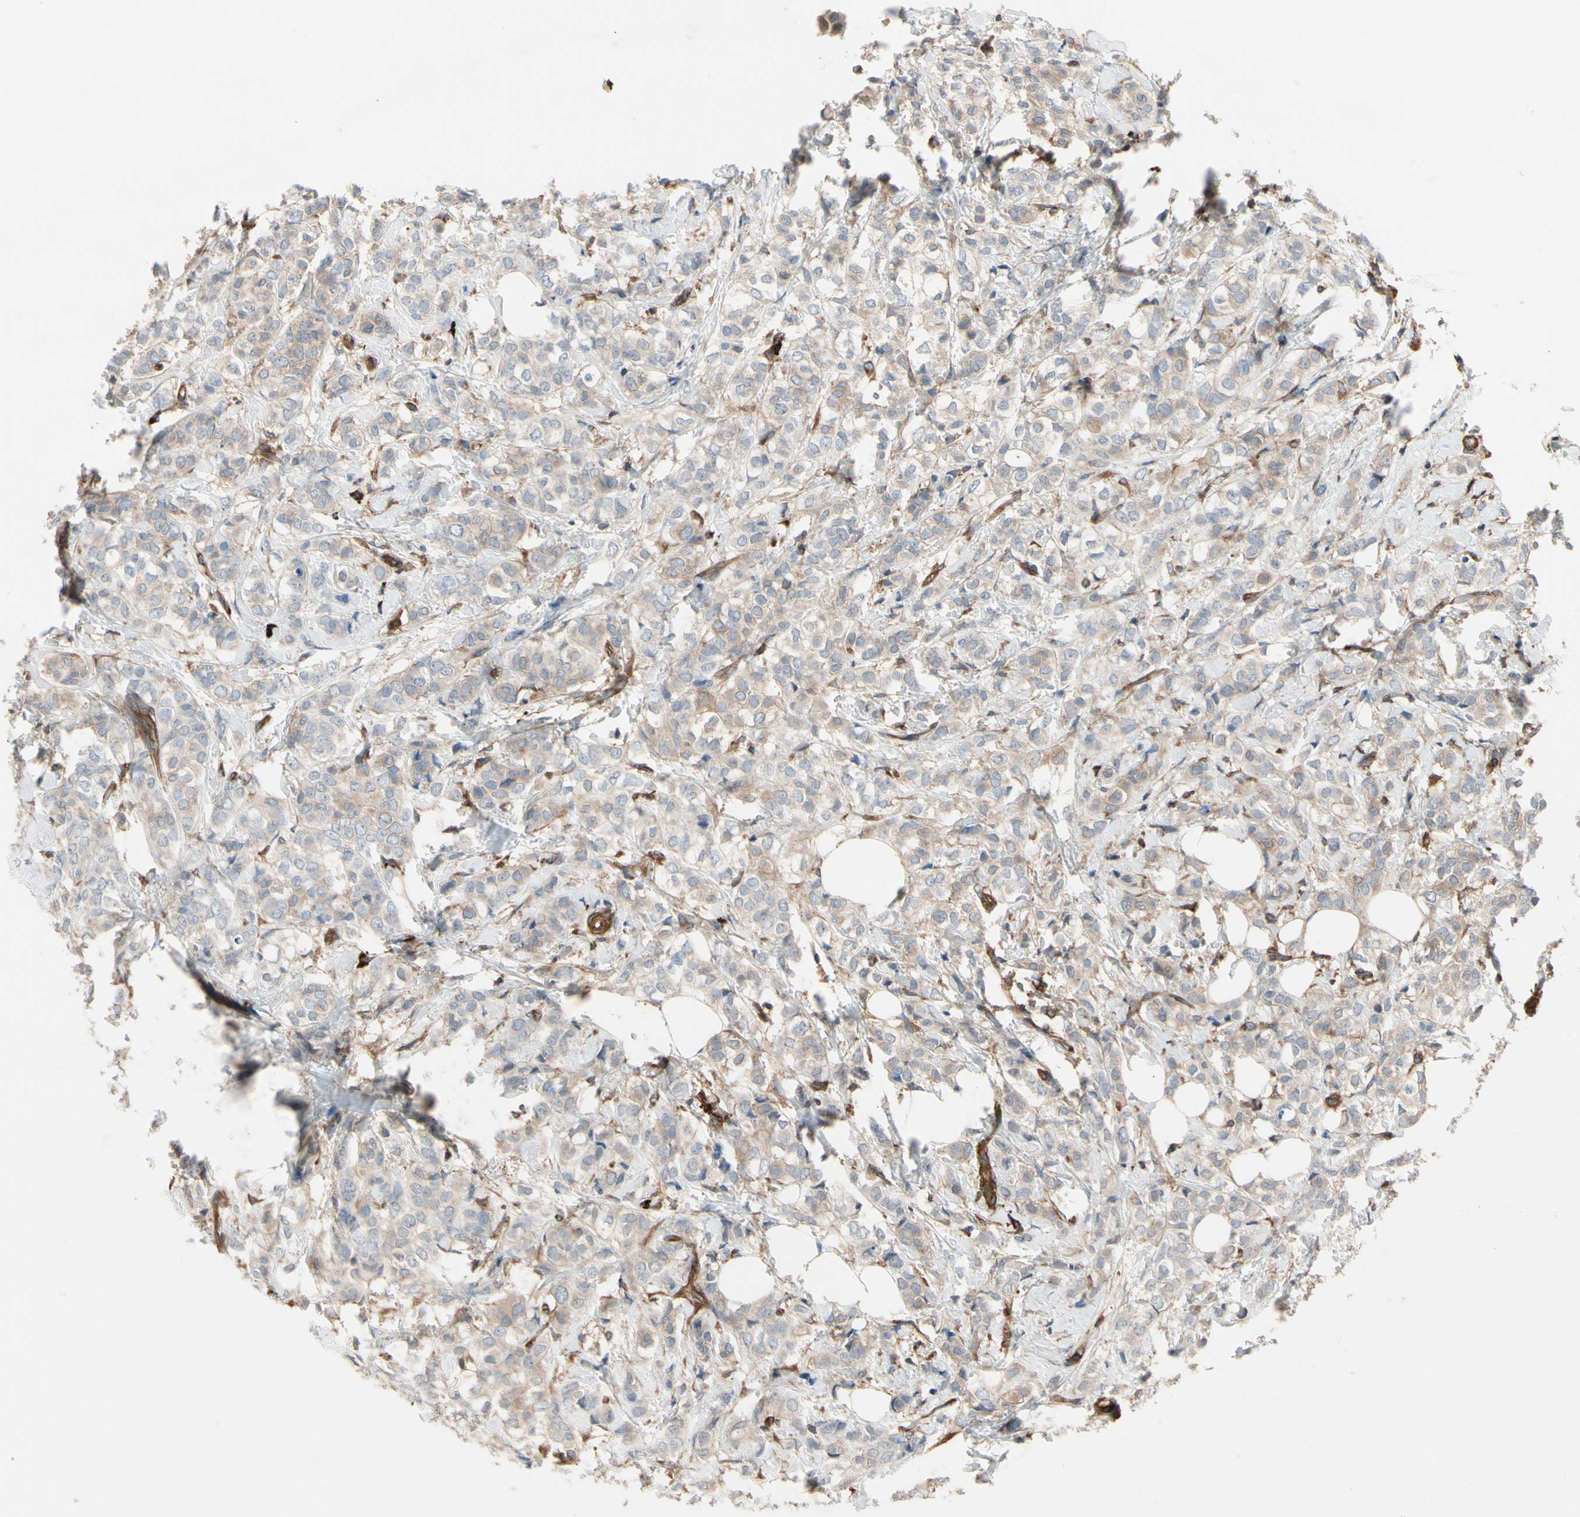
{"staining": {"intensity": "weak", "quantity": "25%-75%", "location": "cytoplasmic/membranous"}, "tissue": "breast cancer", "cell_type": "Tumor cells", "image_type": "cancer", "snomed": [{"axis": "morphology", "description": "Lobular carcinoma"}, {"axis": "topography", "description": "Breast"}], "caption": "Tumor cells demonstrate low levels of weak cytoplasmic/membranous expression in approximately 25%-75% of cells in human breast cancer (lobular carcinoma).", "gene": "ROCK1", "patient": {"sex": "female", "age": 60}}